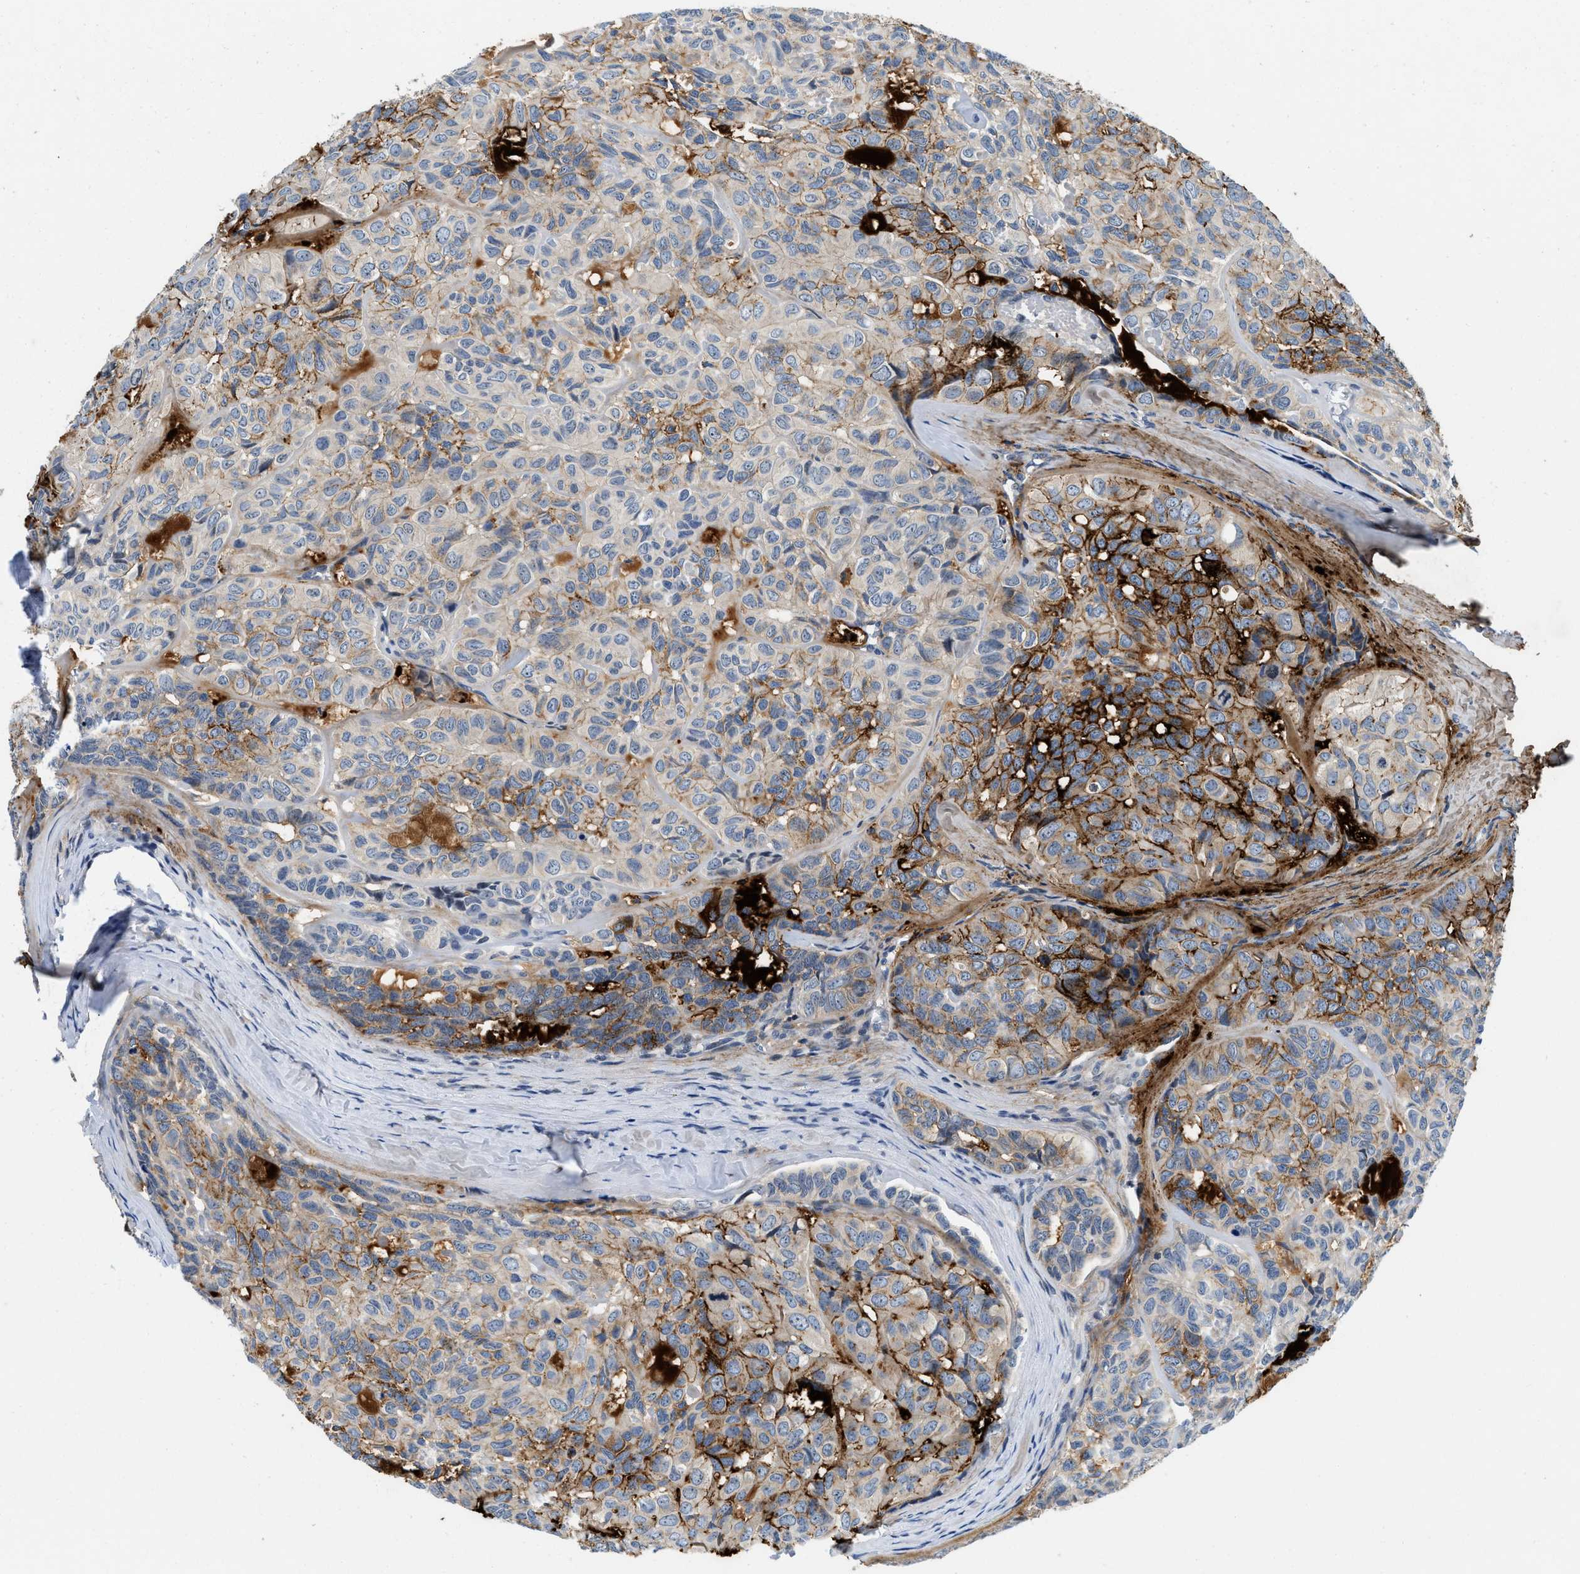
{"staining": {"intensity": "strong", "quantity": "25%-75%", "location": "cytoplasmic/membranous"}, "tissue": "head and neck cancer", "cell_type": "Tumor cells", "image_type": "cancer", "snomed": [{"axis": "morphology", "description": "Adenocarcinoma, NOS"}, {"axis": "topography", "description": "Salivary gland, NOS"}, {"axis": "topography", "description": "Head-Neck"}], "caption": "Tumor cells reveal strong cytoplasmic/membranous positivity in approximately 25%-75% of cells in head and neck adenocarcinoma.", "gene": "IKBKE", "patient": {"sex": "female", "age": 76}}